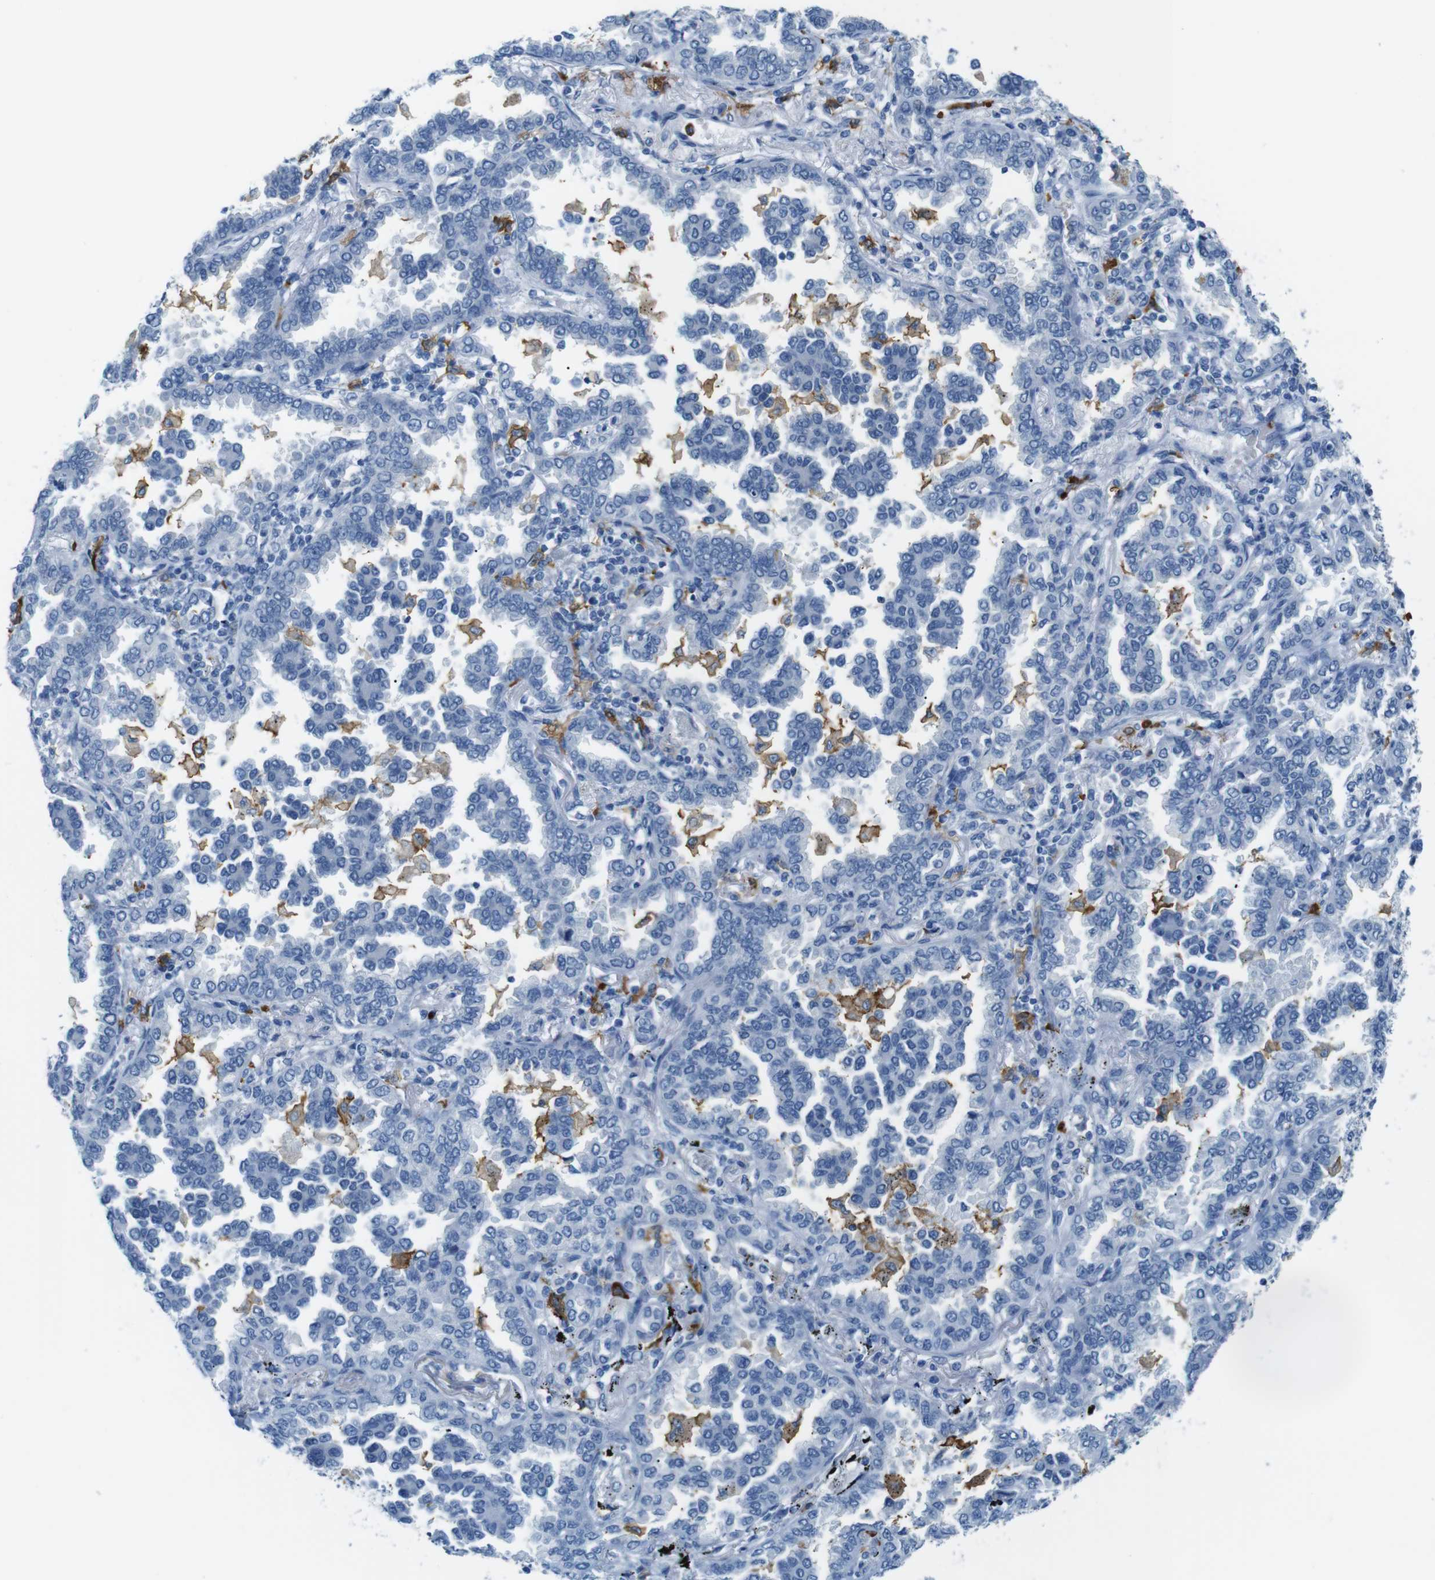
{"staining": {"intensity": "negative", "quantity": "none", "location": "none"}, "tissue": "lung cancer", "cell_type": "Tumor cells", "image_type": "cancer", "snomed": [{"axis": "morphology", "description": "Normal tissue, NOS"}, {"axis": "morphology", "description": "Adenocarcinoma, NOS"}, {"axis": "topography", "description": "Lung"}], "caption": "Lung cancer stained for a protein using IHC reveals no expression tumor cells.", "gene": "MCEMP1", "patient": {"sex": "male", "age": 59}}